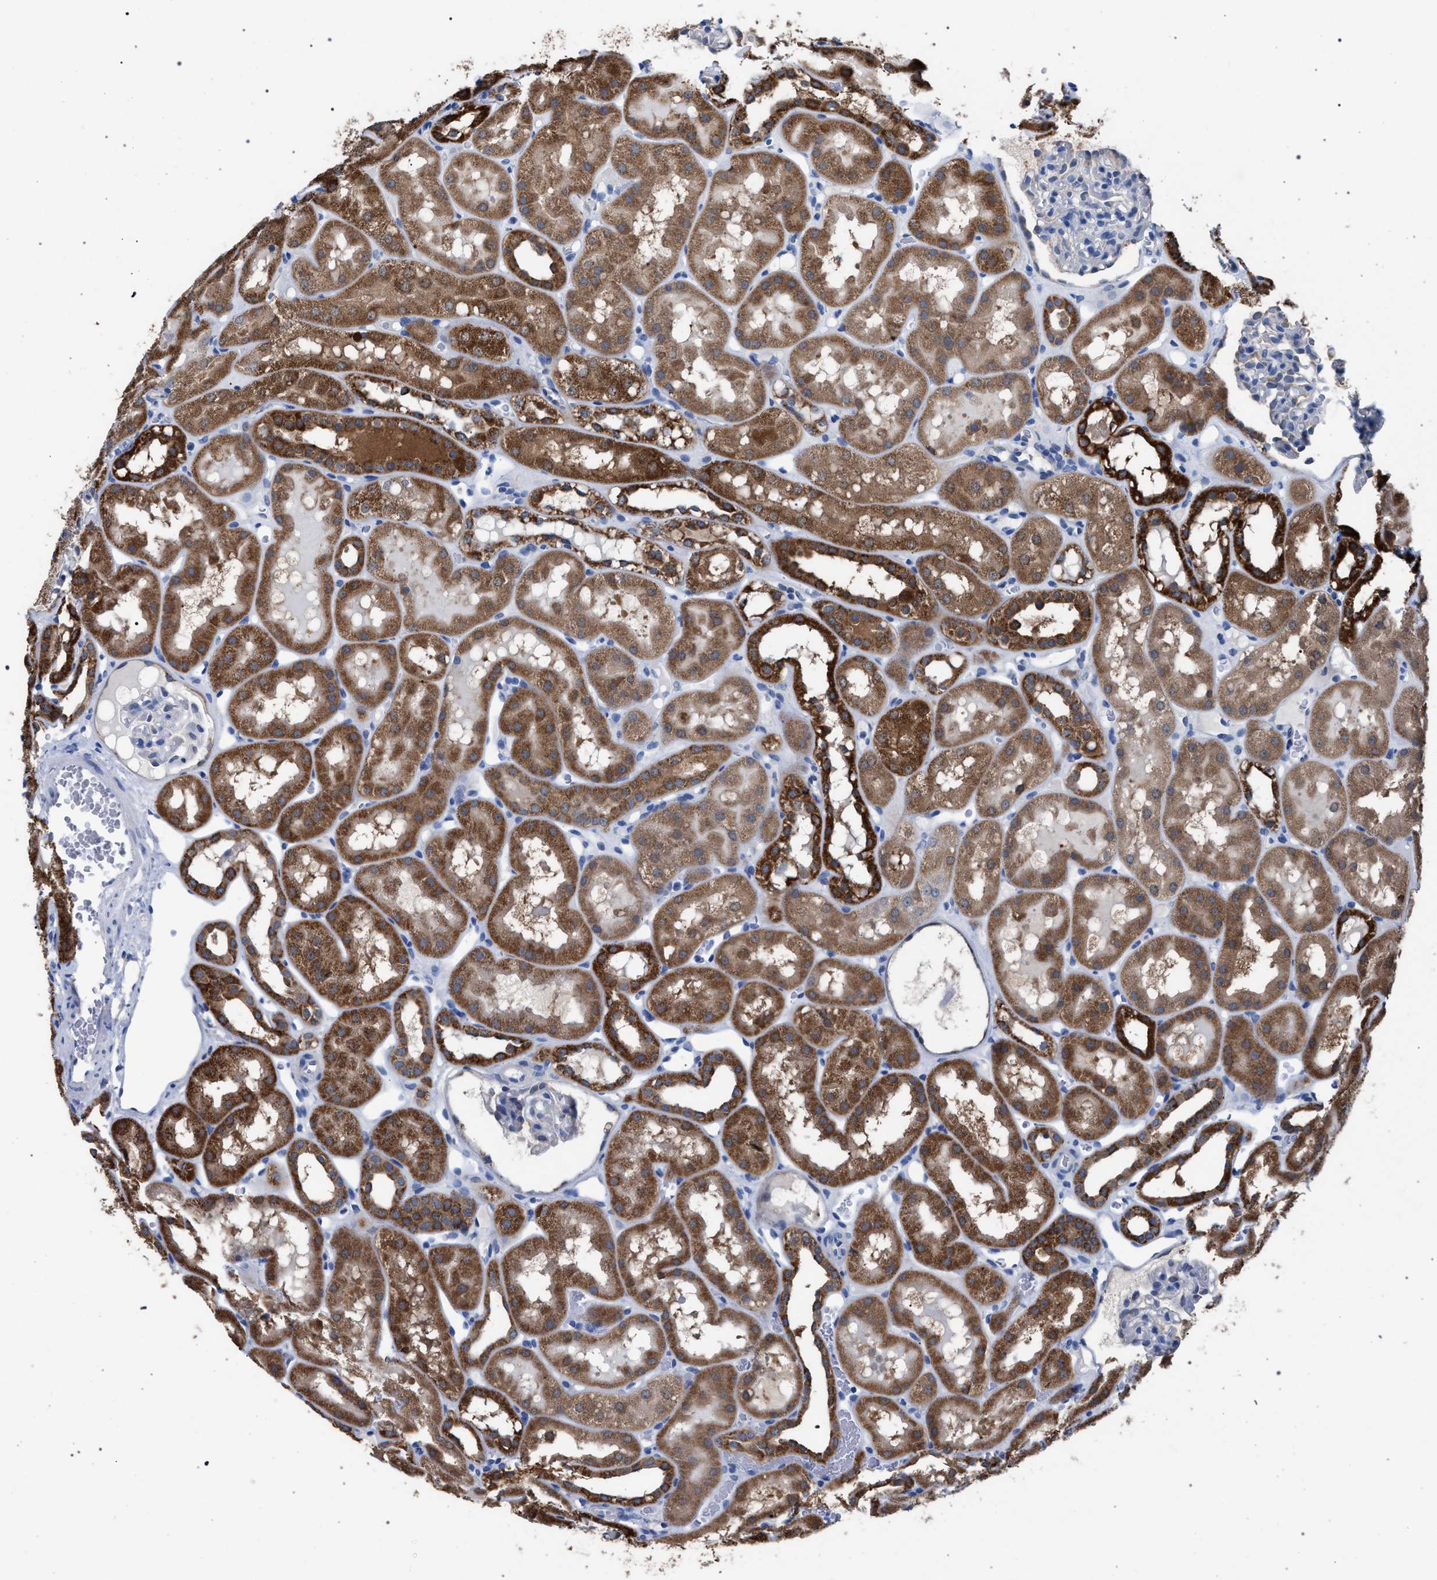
{"staining": {"intensity": "negative", "quantity": "none", "location": "none"}, "tissue": "kidney", "cell_type": "Cells in glomeruli", "image_type": "normal", "snomed": [{"axis": "morphology", "description": "Normal tissue, NOS"}, {"axis": "topography", "description": "Kidney"}, {"axis": "topography", "description": "Urinary bladder"}], "caption": "Immunohistochemical staining of benign human kidney exhibits no significant expression in cells in glomeruli. (DAB immunohistochemistry visualized using brightfield microscopy, high magnification).", "gene": "CRYZ", "patient": {"sex": "male", "age": 16}}